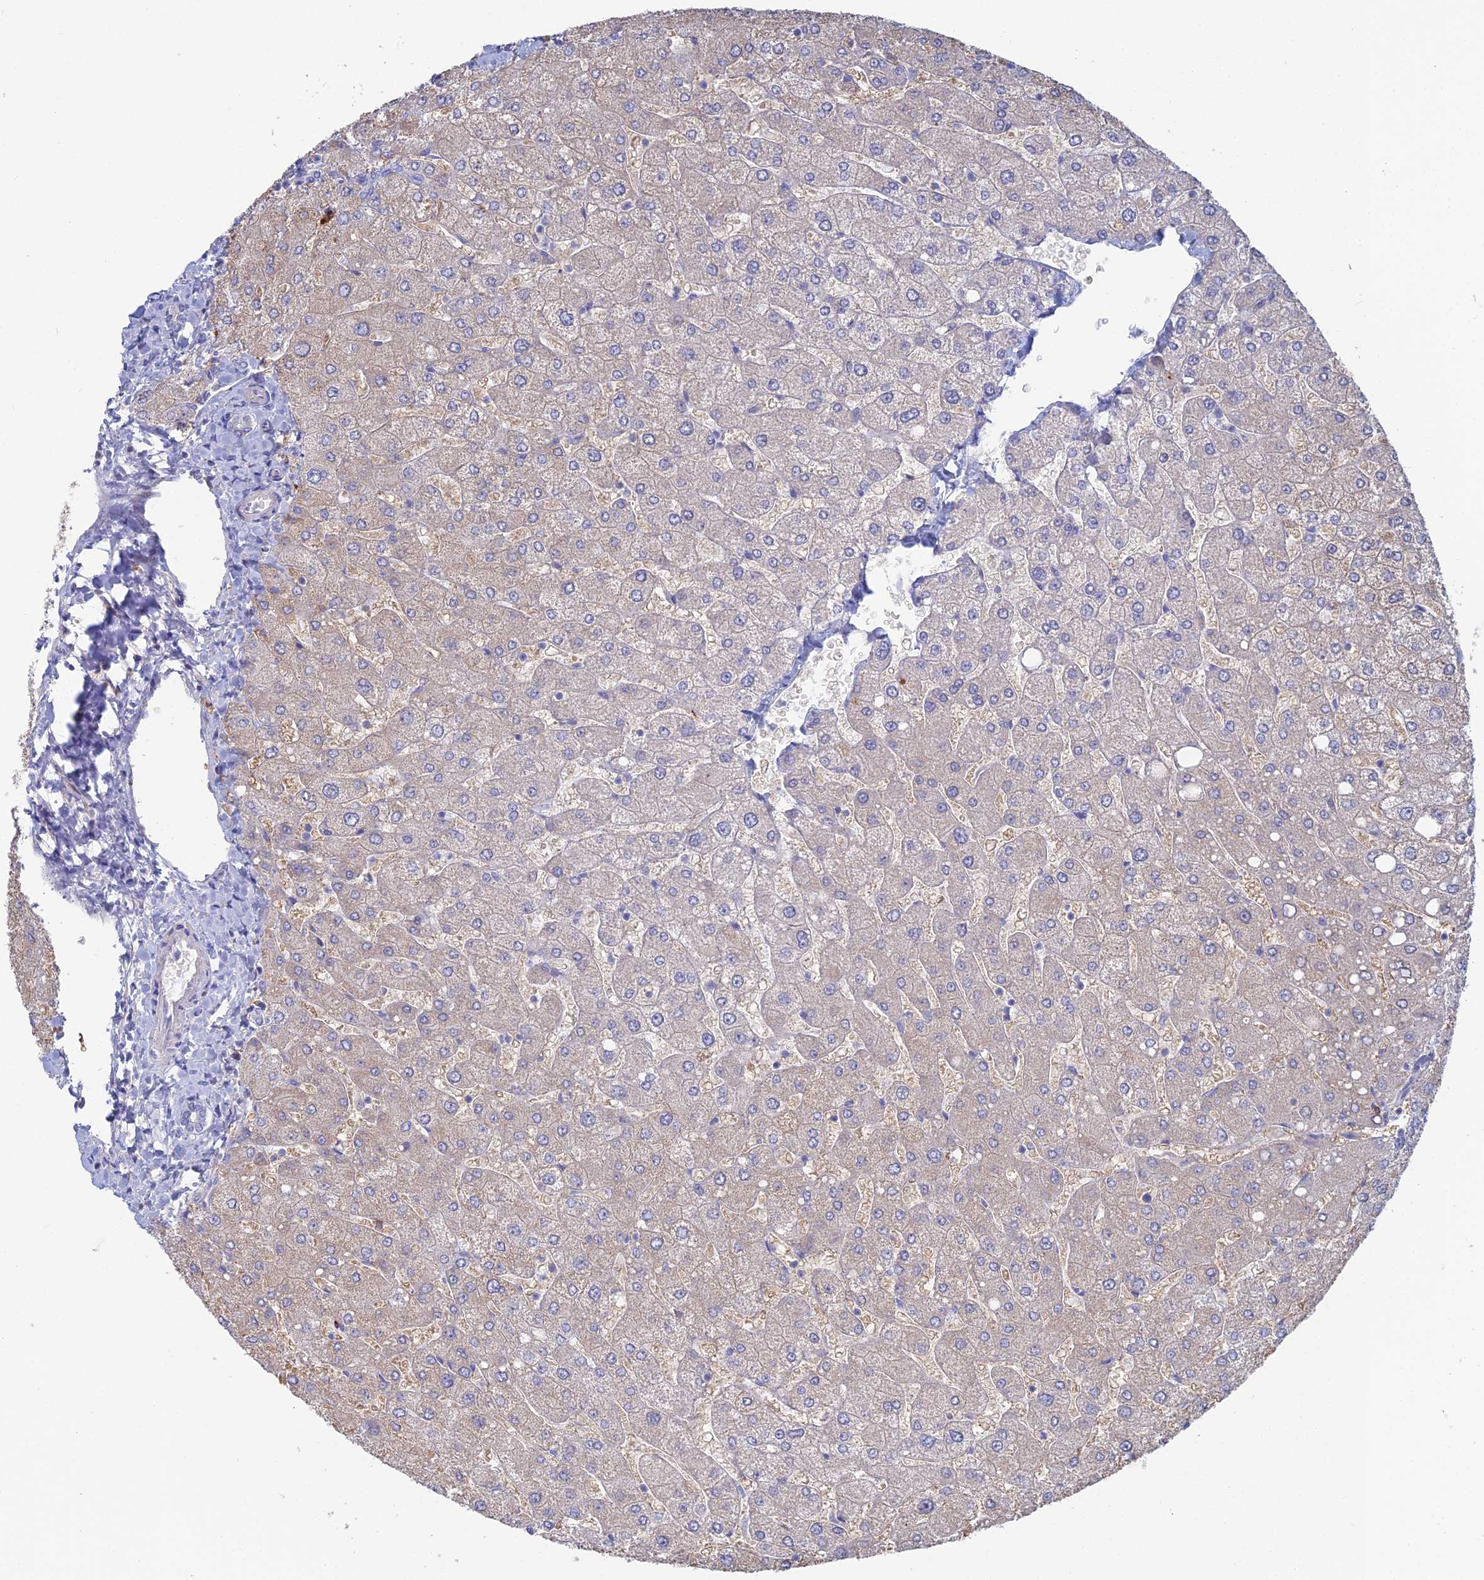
{"staining": {"intensity": "negative", "quantity": "none", "location": "none"}, "tissue": "liver", "cell_type": "Cholangiocytes", "image_type": "normal", "snomed": [{"axis": "morphology", "description": "Normal tissue, NOS"}, {"axis": "topography", "description": "Liver"}], "caption": "The immunohistochemistry image has no significant staining in cholangiocytes of liver.", "gene": "ARL16", "patient": {"sex": "male", "age": 55}}